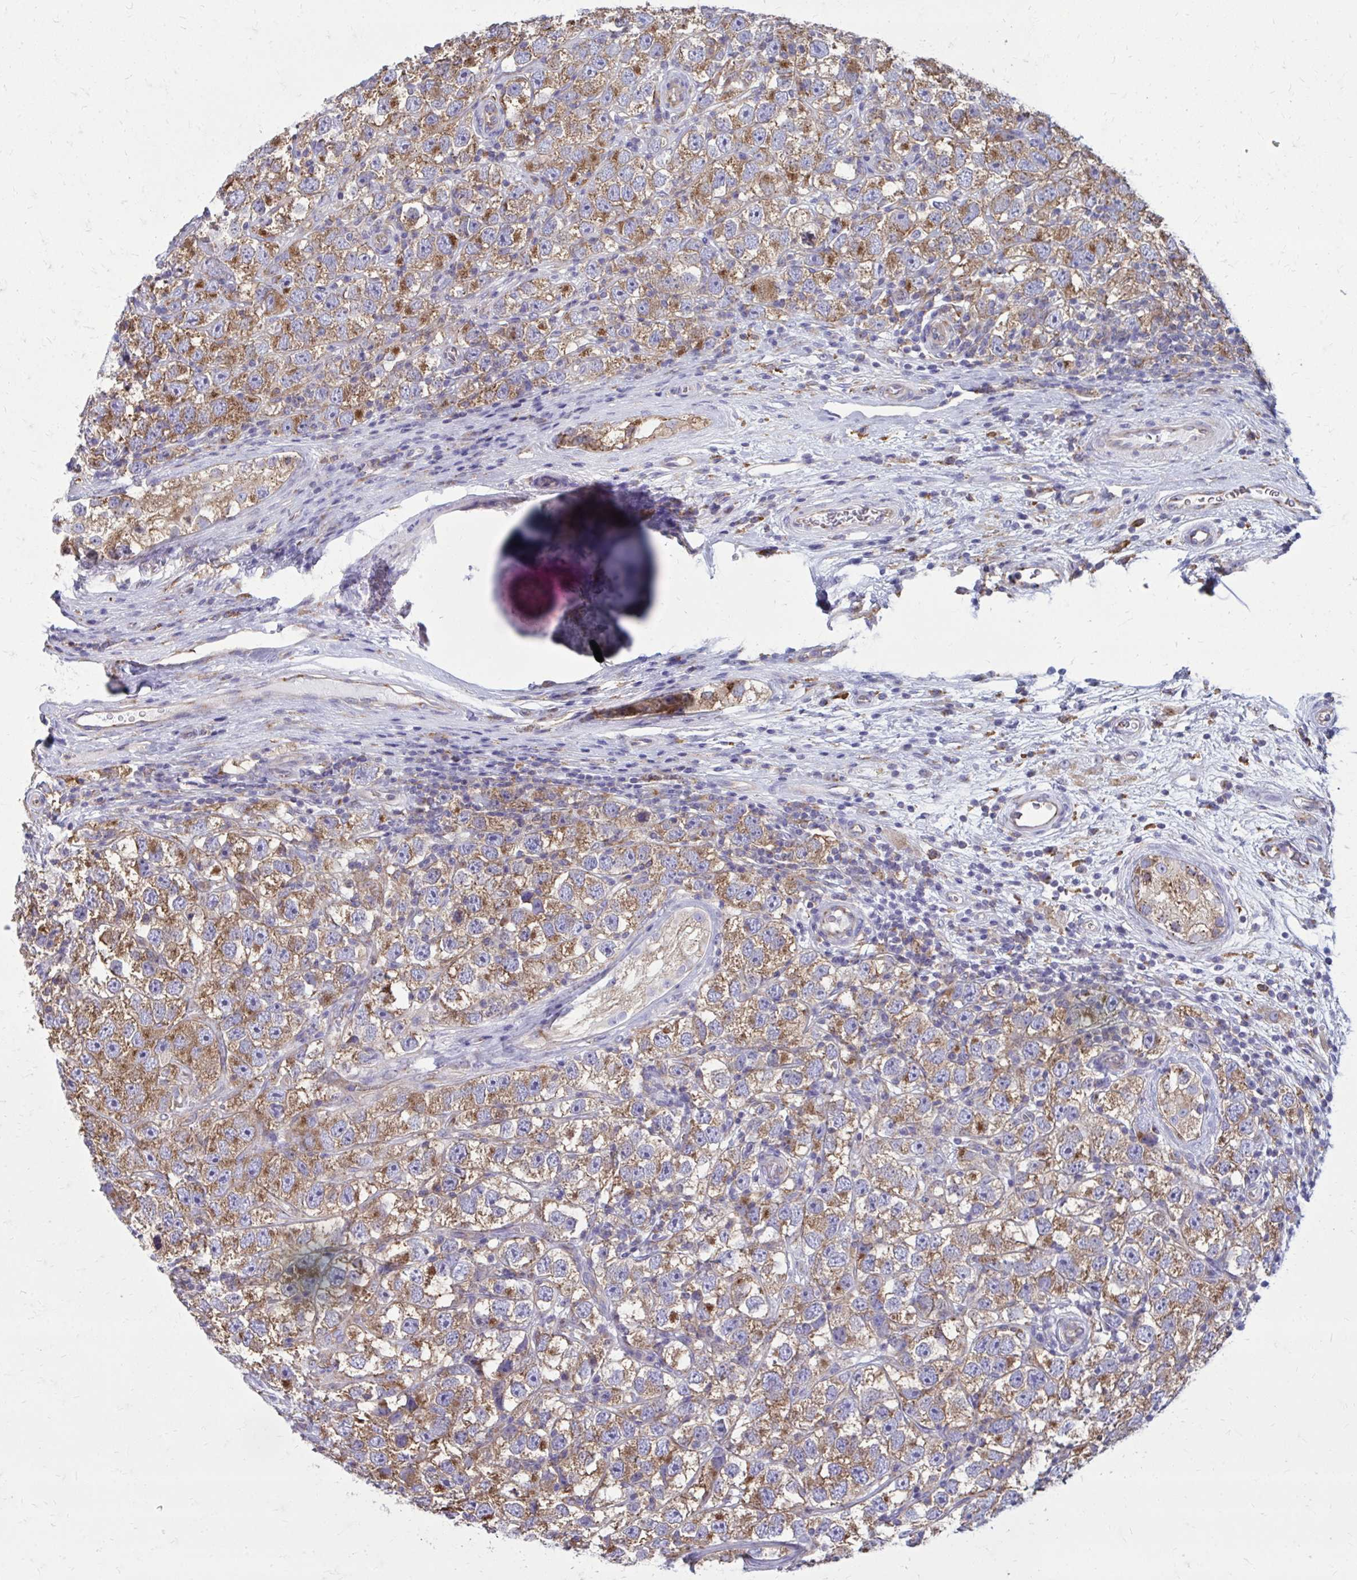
{"staining": {"intensity": "moderate", "quantity": ">75%", "location": "cytoplasmic/membranous"}, "tissue": "testis cancer", "cell_type": "Tumor cells", "image_type": "cancer", "snomed": [{"axis": "morphology", "description": "Seminoma, NOS"}, {"axis": "topography", "description": "Testis"}], "caption": "Seminoma (testis) was stained to show a protein in brown. There is medium levels of moderate cytoplasmic/membranous expression in approximately >75% of tumor cells. The staining is performed using DAB brown chromogen to label protein expression. The nuclei are counter-stained blue using hematoxylin.", "gene": "CLTA", "patient": {"sex": "male", "age": 26}}